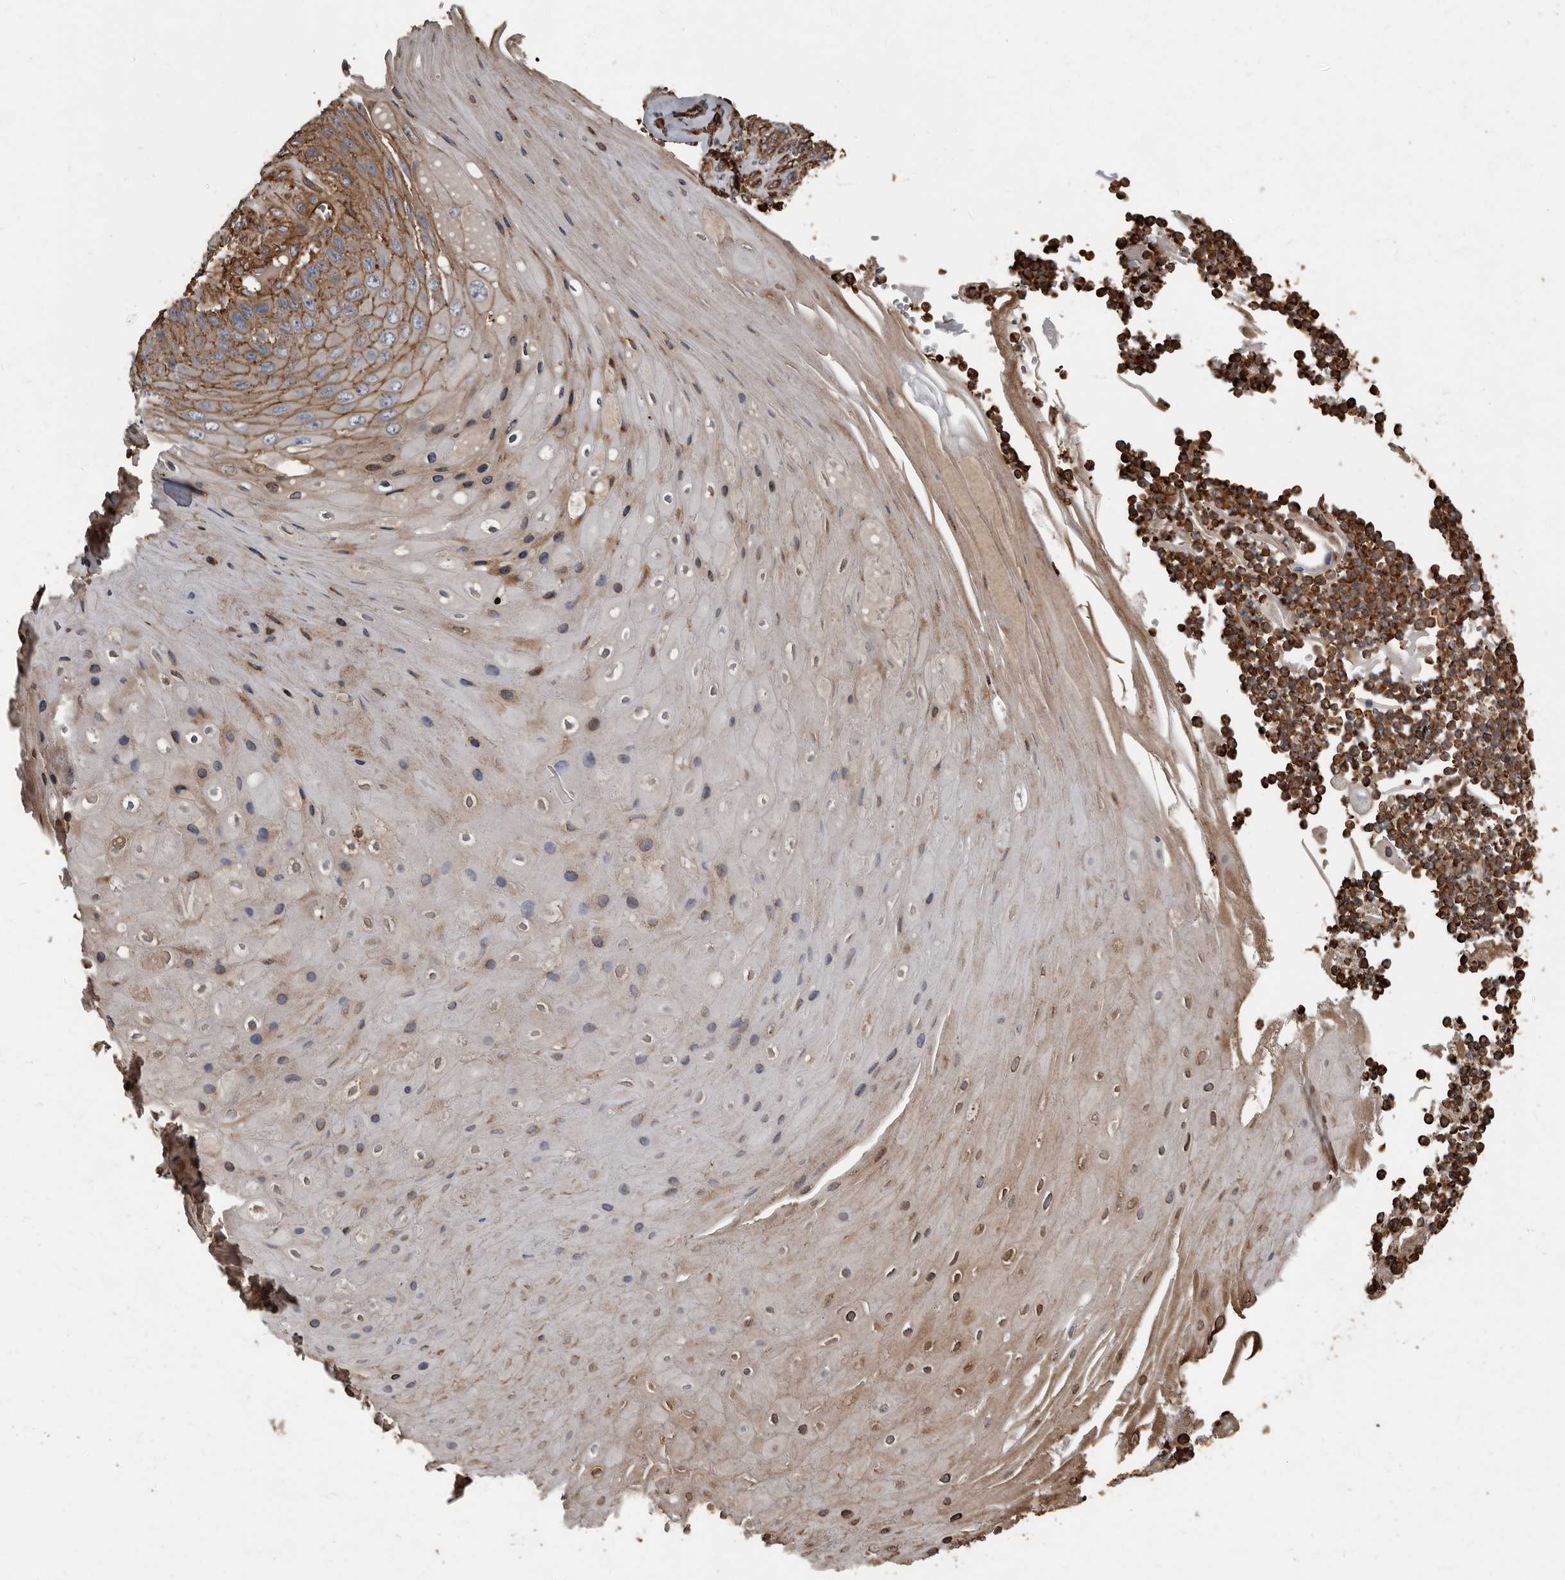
{"staining": {"intensity": "moderate", "quantity": "25%-75%", "location": "cytoplasmic/membranous"}, "tissue": "skin cancer", "cell_type": "Tumor cells", "image_type": "cancer", "snomed": [{"axis": "morphology", "description": "Squamous cell carcinoma, NOS"}, {"axis": "topography", "description": "Skin"}], "caption": "Tumor cells reveal medium levels of moderate cytoplasmic/membranous expression in approximately 25%-75% of cells in skin squamous cell carcinoma. (Brightfield microscopy of DAB IHC at high magnification).", "gene": "DENND6B", "patient": {"sex": "female", "age": 88}}